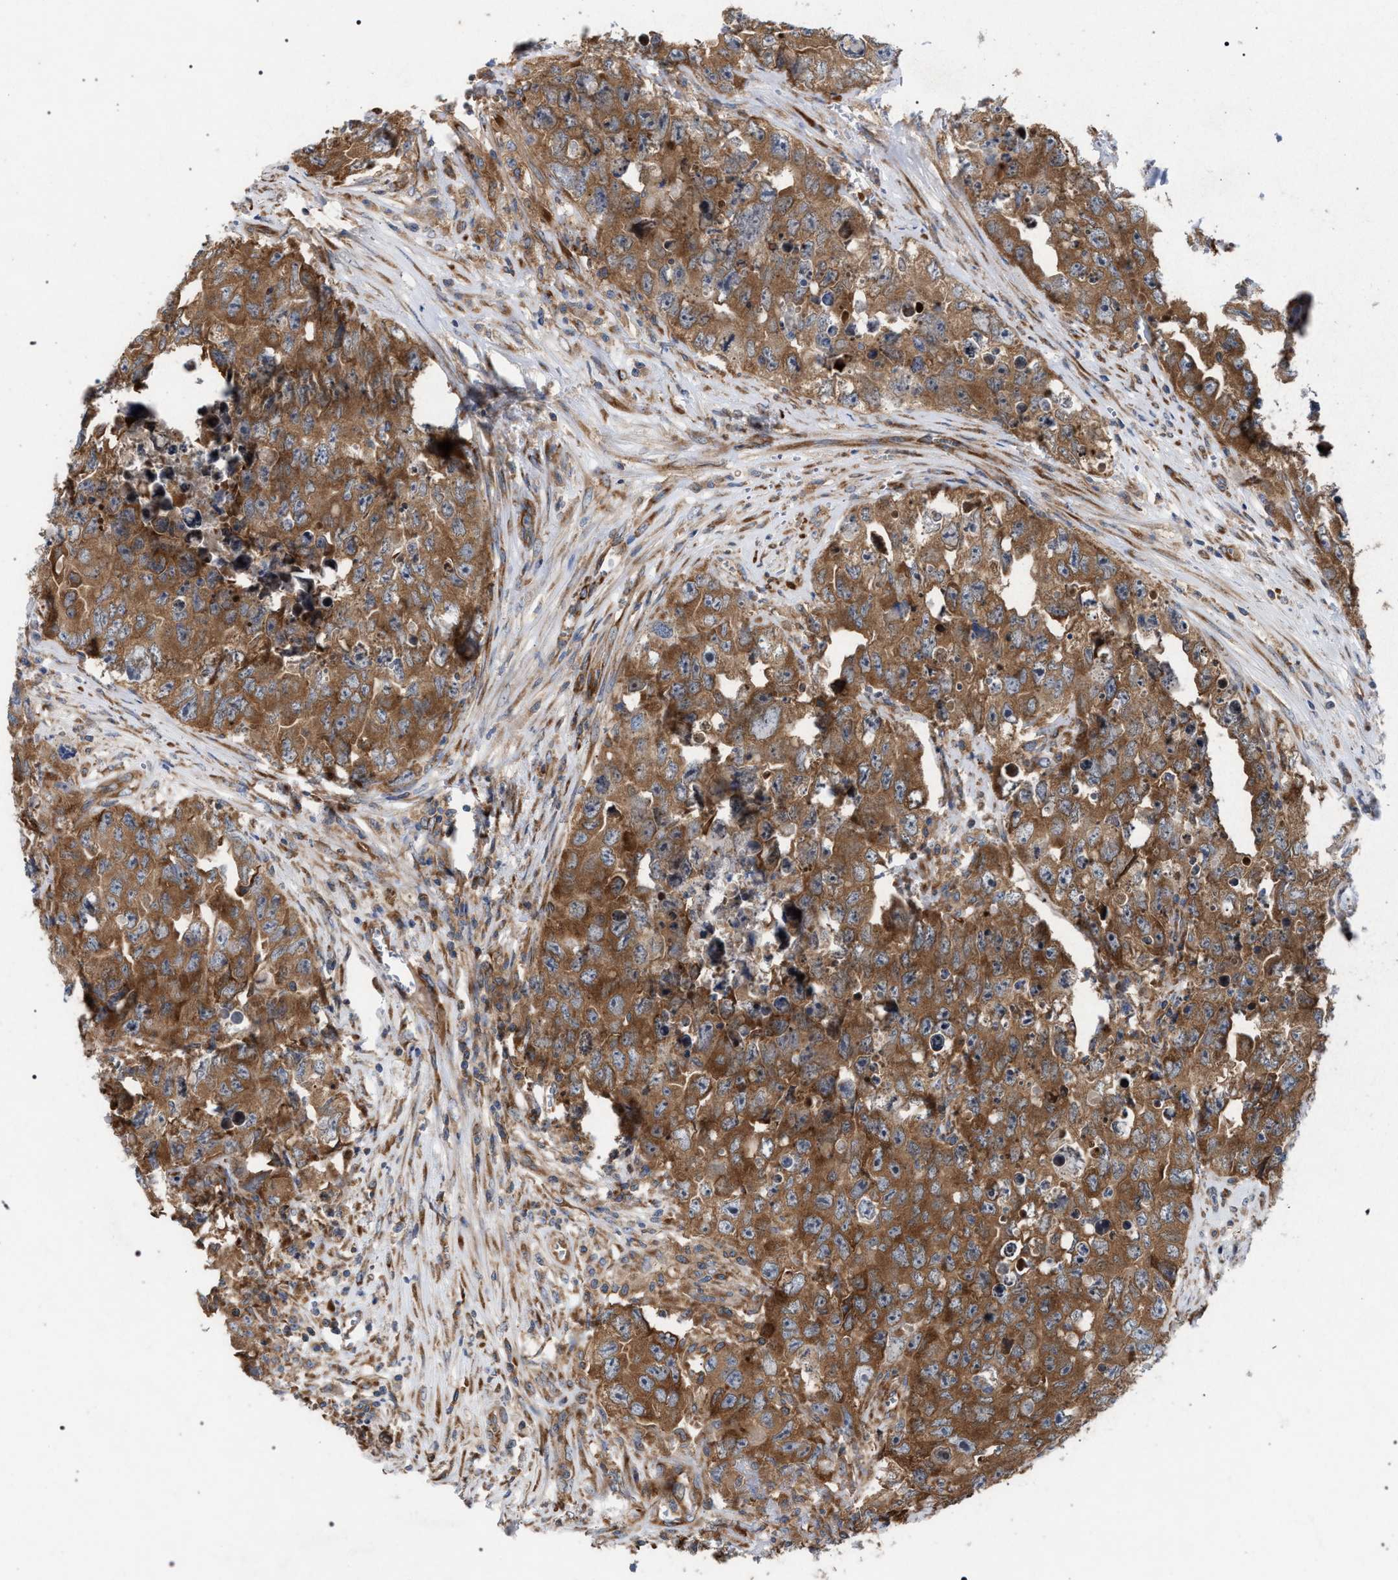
{"staining": {"intensity": "moderate", "quantity": ">75%", "location": "cytoplasmic/membranous"}, "tissue": "testis cancer", "cell_type": "Tumor cells", "image_type": "cancer", "snomed": [{"axis": "morphology", "description": "Seminoma, NOS"}, {"axis": "morphology", "description": "Carcinoma, Embryonal, NOS"}, {"axis": "topography", "description": "Testis"}], "caption": "A micrograph of seminoma (testis) stained for a protein displays moderate cytoplasmic/membranous brown staining in tumor cells.", "gene": "CDR2L", "patient": {"sex": "male", "age": 43}}